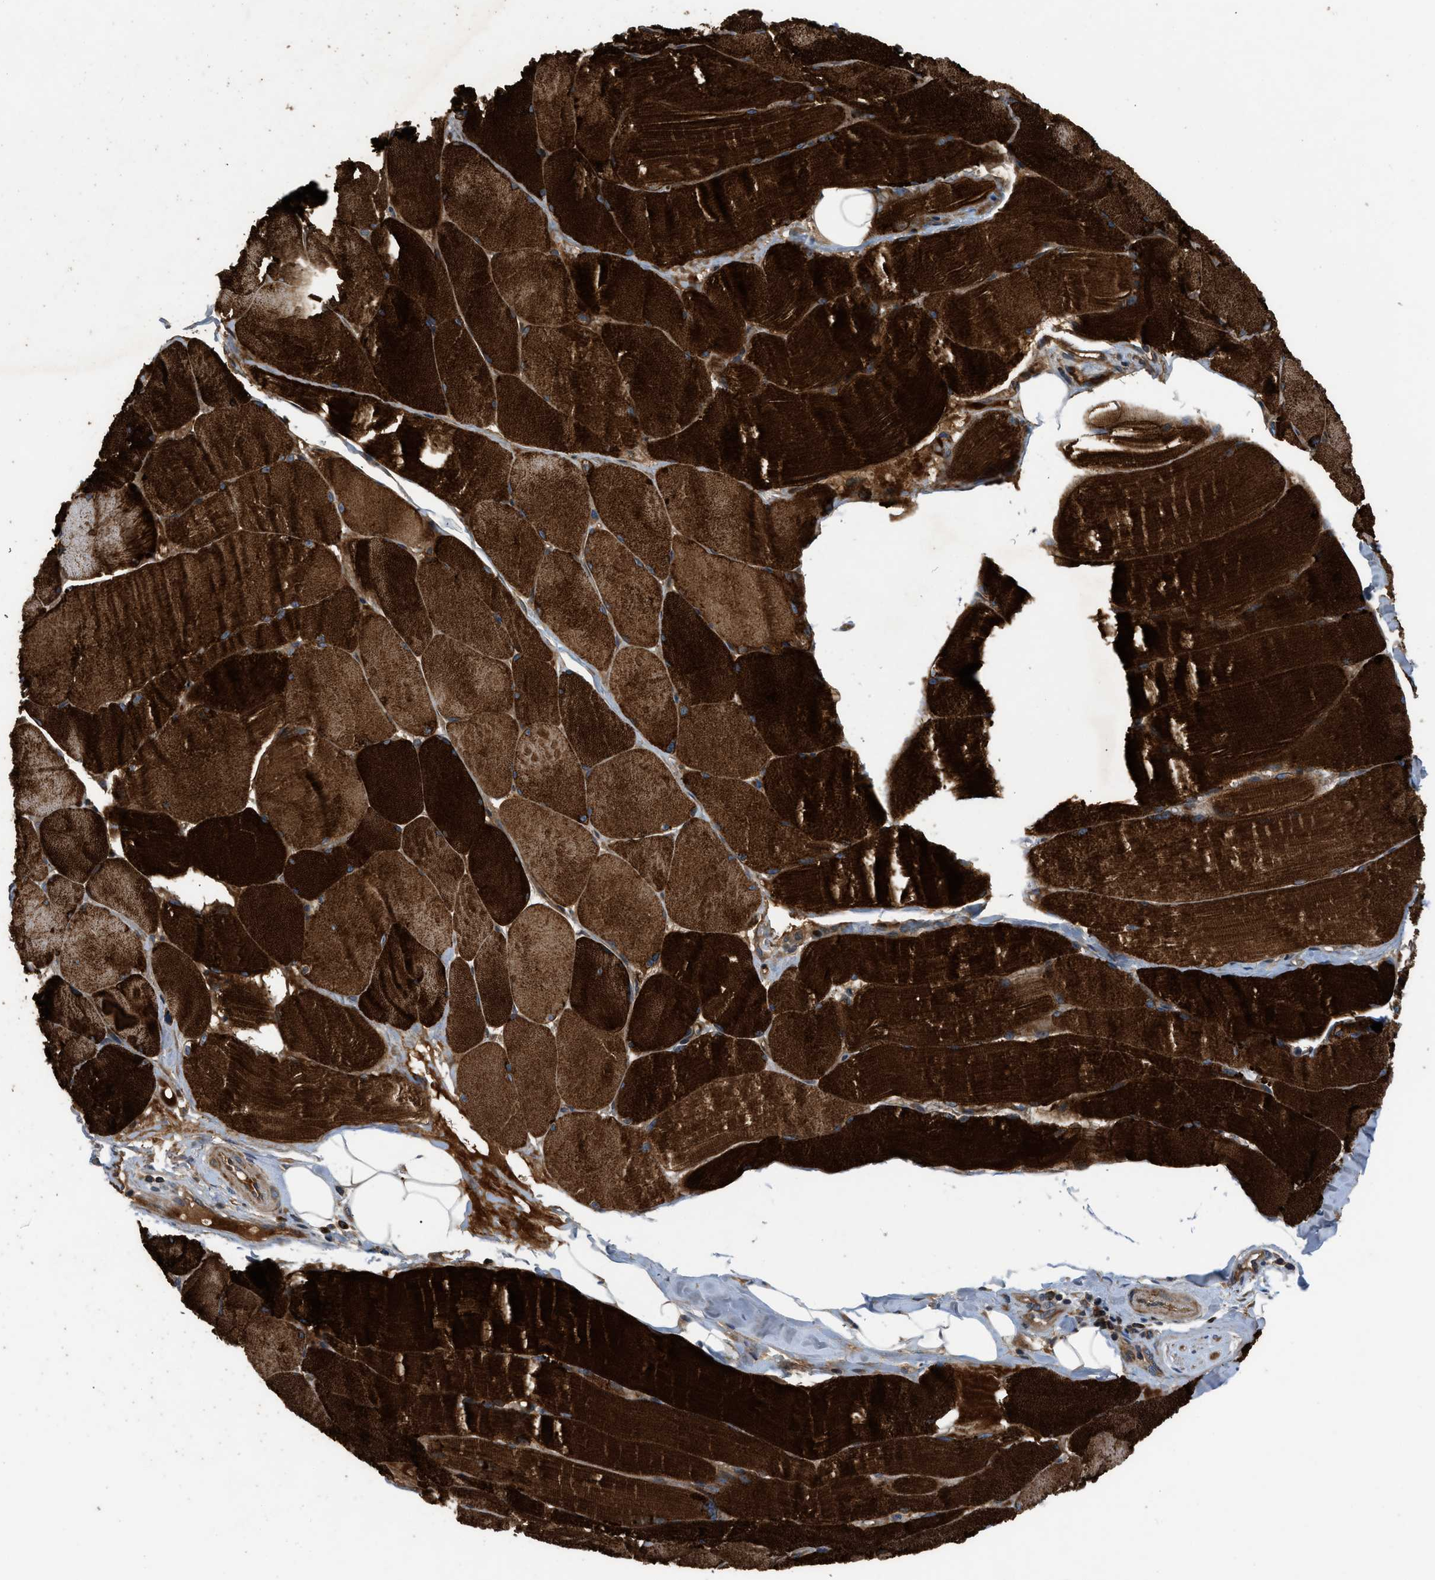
{"staining": {"intensity": "strong", "quantity": ">75%", "location": "cytoplasmic/membranous"}, "tissue": "skeletal muscle", "cell_type": "Myocytes", "image_type": "normal", "snomed": [{"axis": "morphology", "description": "Normal tissue, NOS"}, {"axis": "topography", "description": "Skin"}, {"axis": "topography", "description": "Skeletal muscle"}], "caption": "Skeletal muscle stained for a protein (brown) demonstrates strong cytoplasmic/membranous positive positivity in approximately >75% of myocytes.", "gene": "CNNM3", "patient": {"sex": "male", "age": 83}}